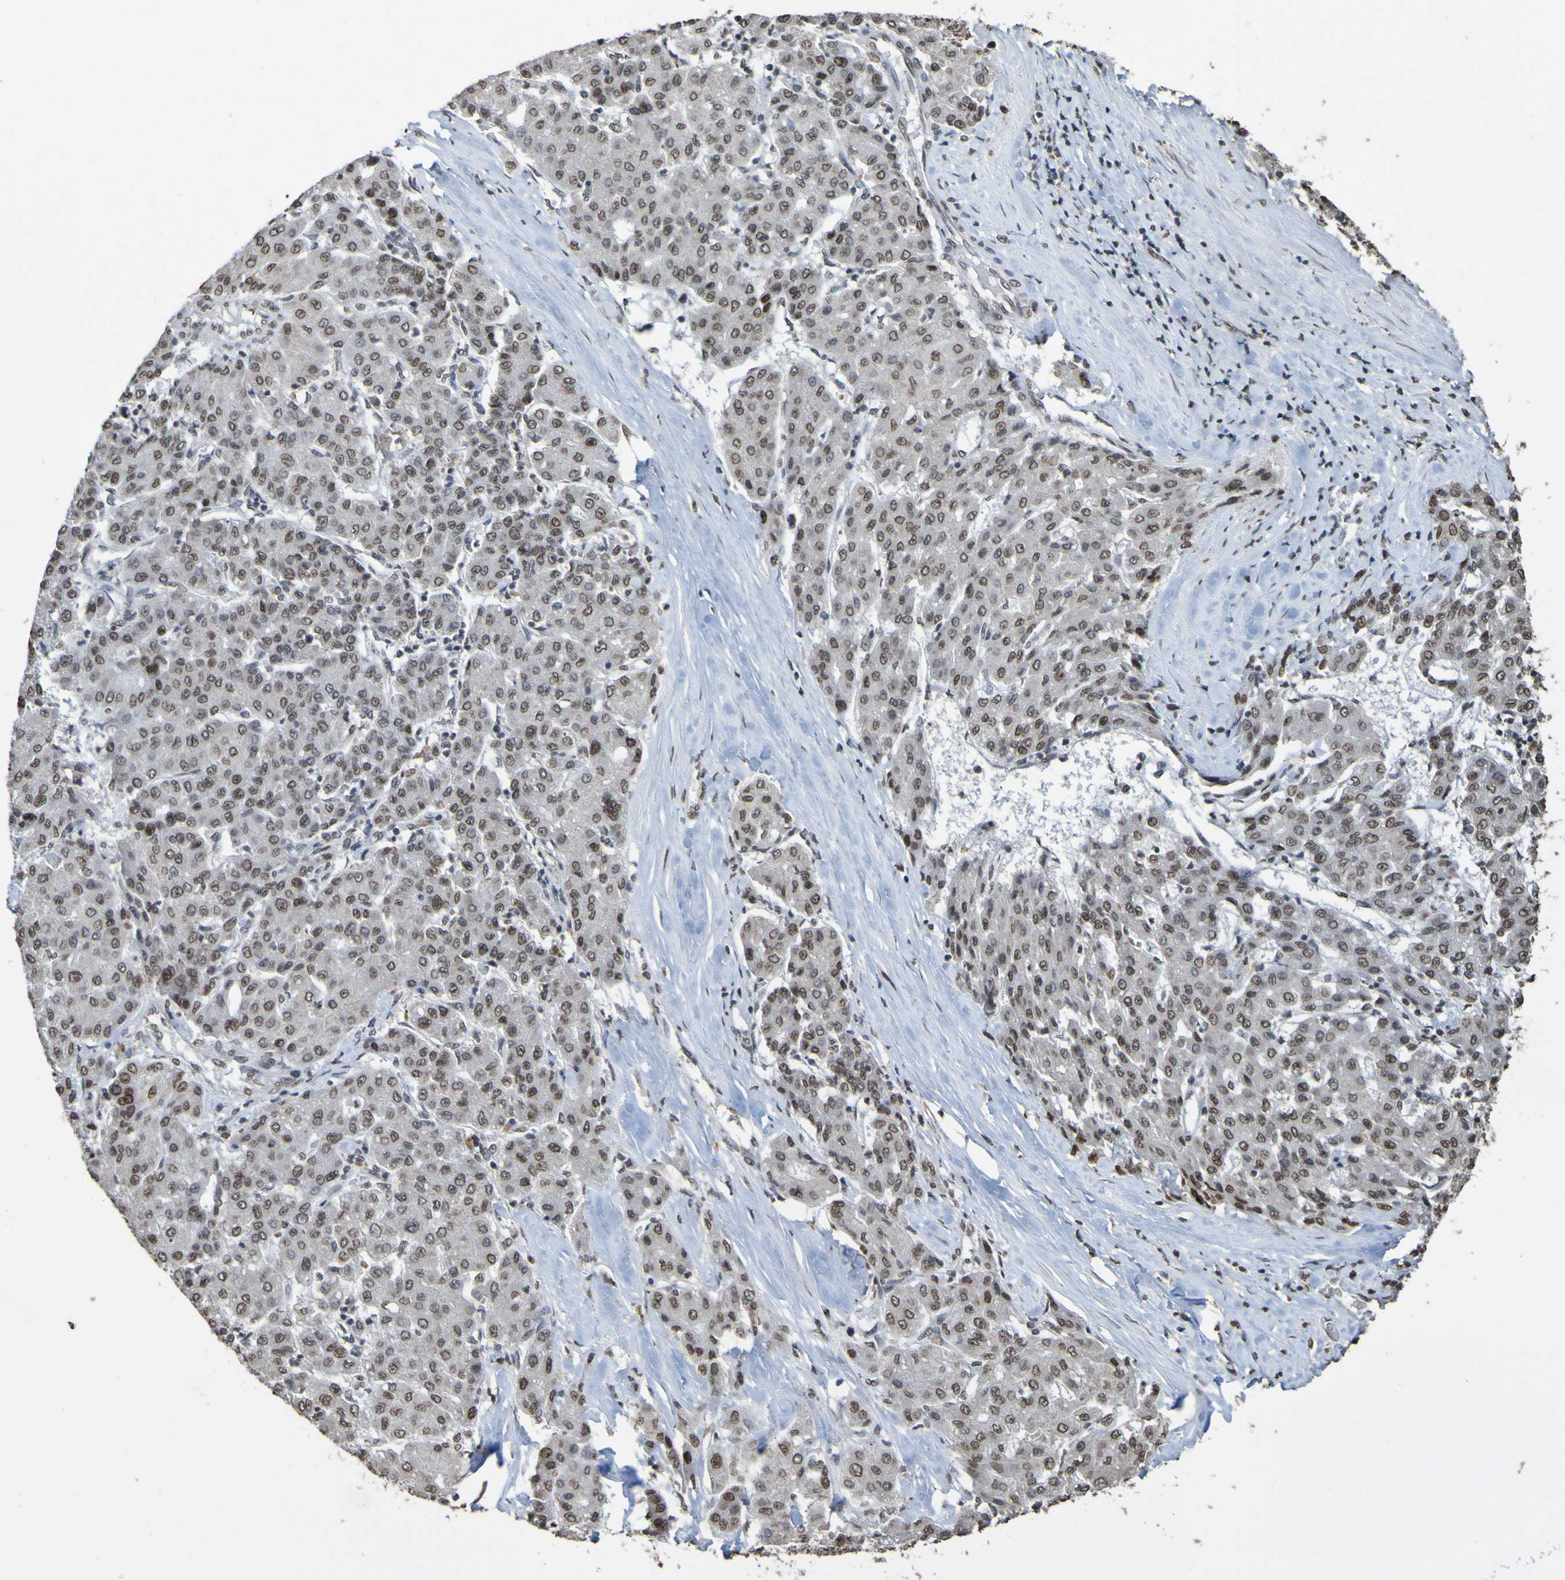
{"staining": {"intensity": "weak", "quantity": ">75%", "location": "nuclear"}, "tissue": "liver cancer", "cell_type": "Tumor cells", "image_type": "cancer", "snomed": [{"axis": "morphology", "description": "Carcinoma, Hepatocellular, NOS"}, {"axis": "topography", "description": "Liver"}], "caption": "High-power microscopy captured an IHC micrograph of liver cancer, revealing weak nuclear positivity in about >75% of tumor cells. (DAB (3,3'-diaminobenzidine) IHC, brown staining for protein, blue staining for nuclei).", "gene": "ALKBH2", "patient": {"sex": "male", "age": 65}}